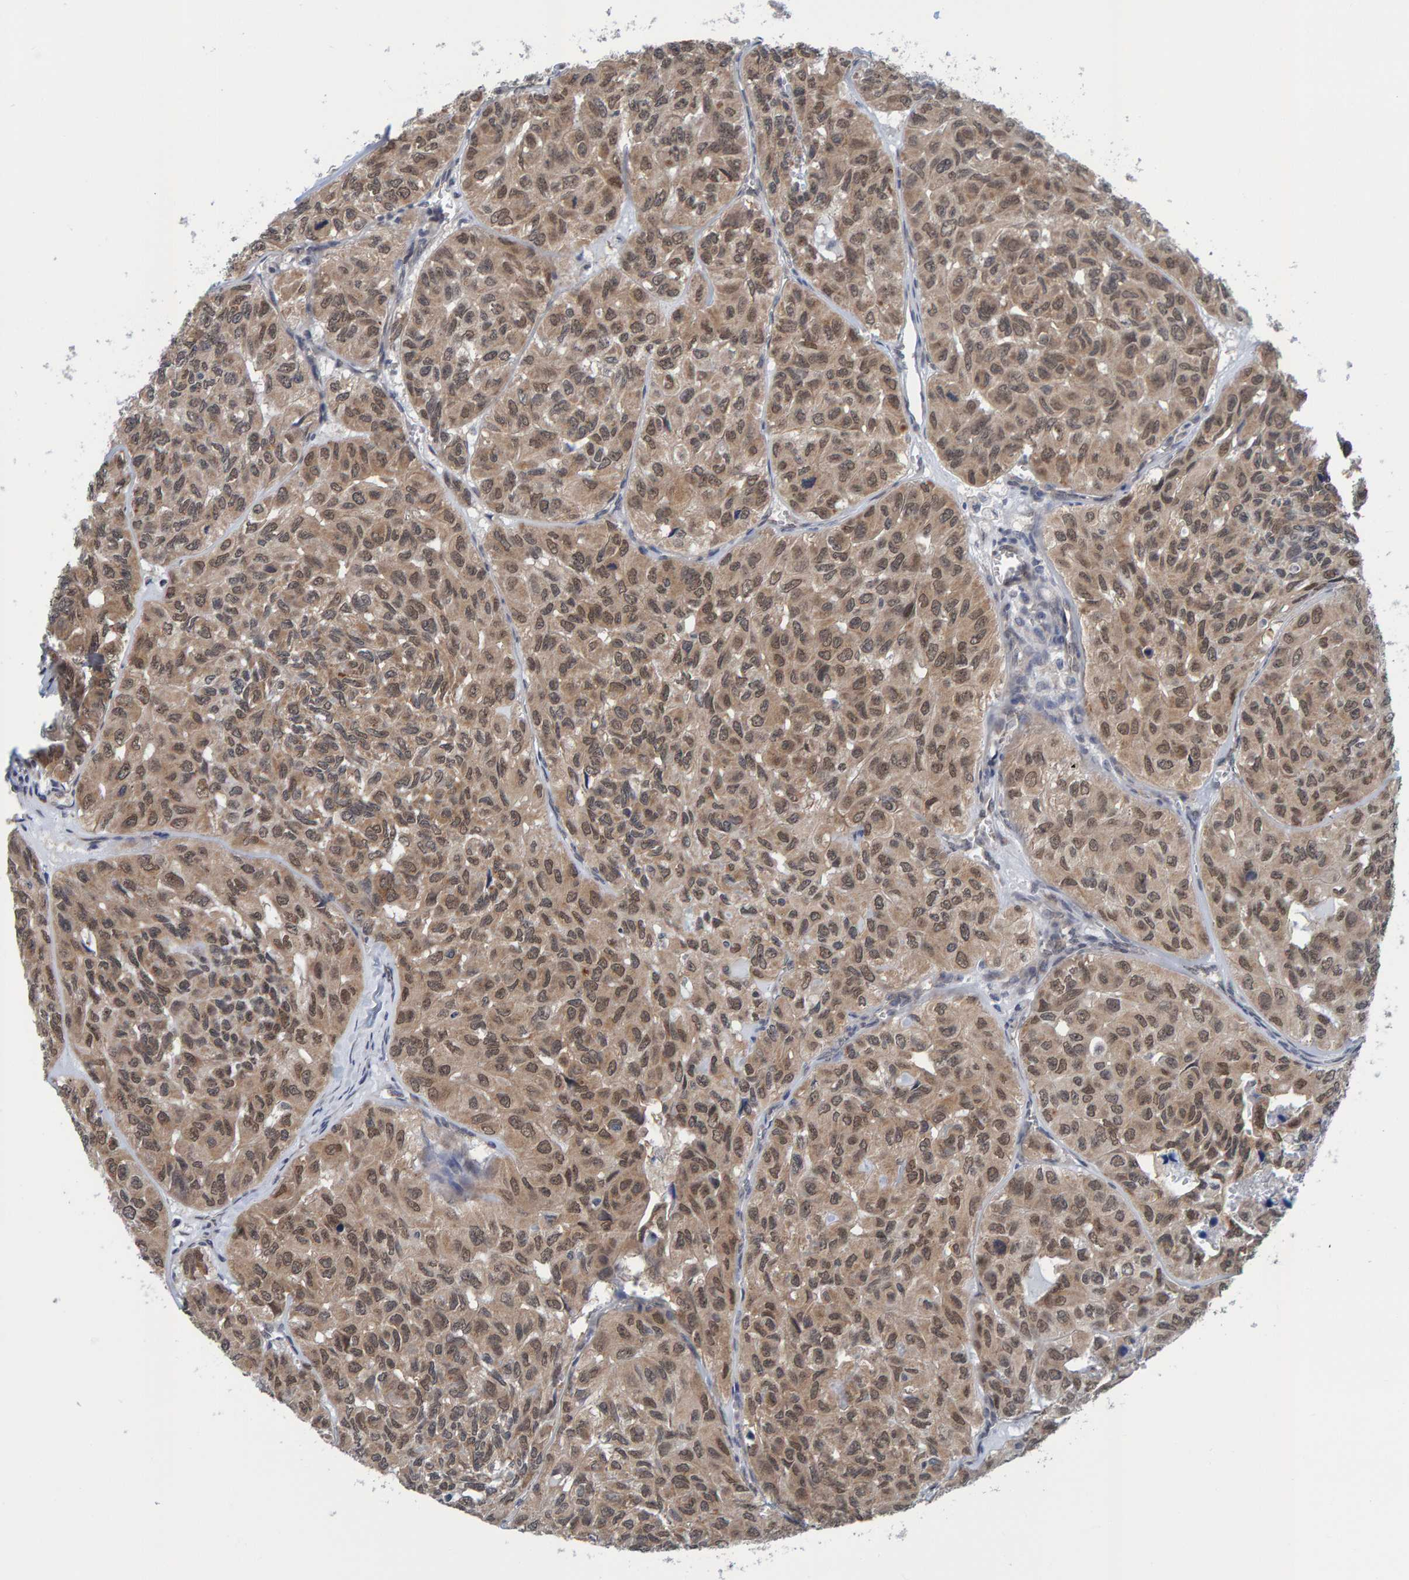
{"staining": {"intensity": "moderate", "quantity": ">75%", "location": "cytoplasmic/membranous,nuclear"}, "tissue": "head and neck cancer", "cell_type": "Tumor cells", "image_type": "cancer", "snomed": [{"axis": "morphology", "description": "Adenocarcinoma, NOS"}, {"axis": "topography", "description": "Salivary gland, NOS"}, {"axis": "topography", "description": "Head-Neck"}], "caption": "Head and neck adenocarcinoma was stained to show a protein in brown. There is medium levels of moderate cytoplasmic/membranous and nuclear staining in about >75% of tumor cells.", "gene": "SCRN2", "patient": {"sex": "female", "age": 76}}